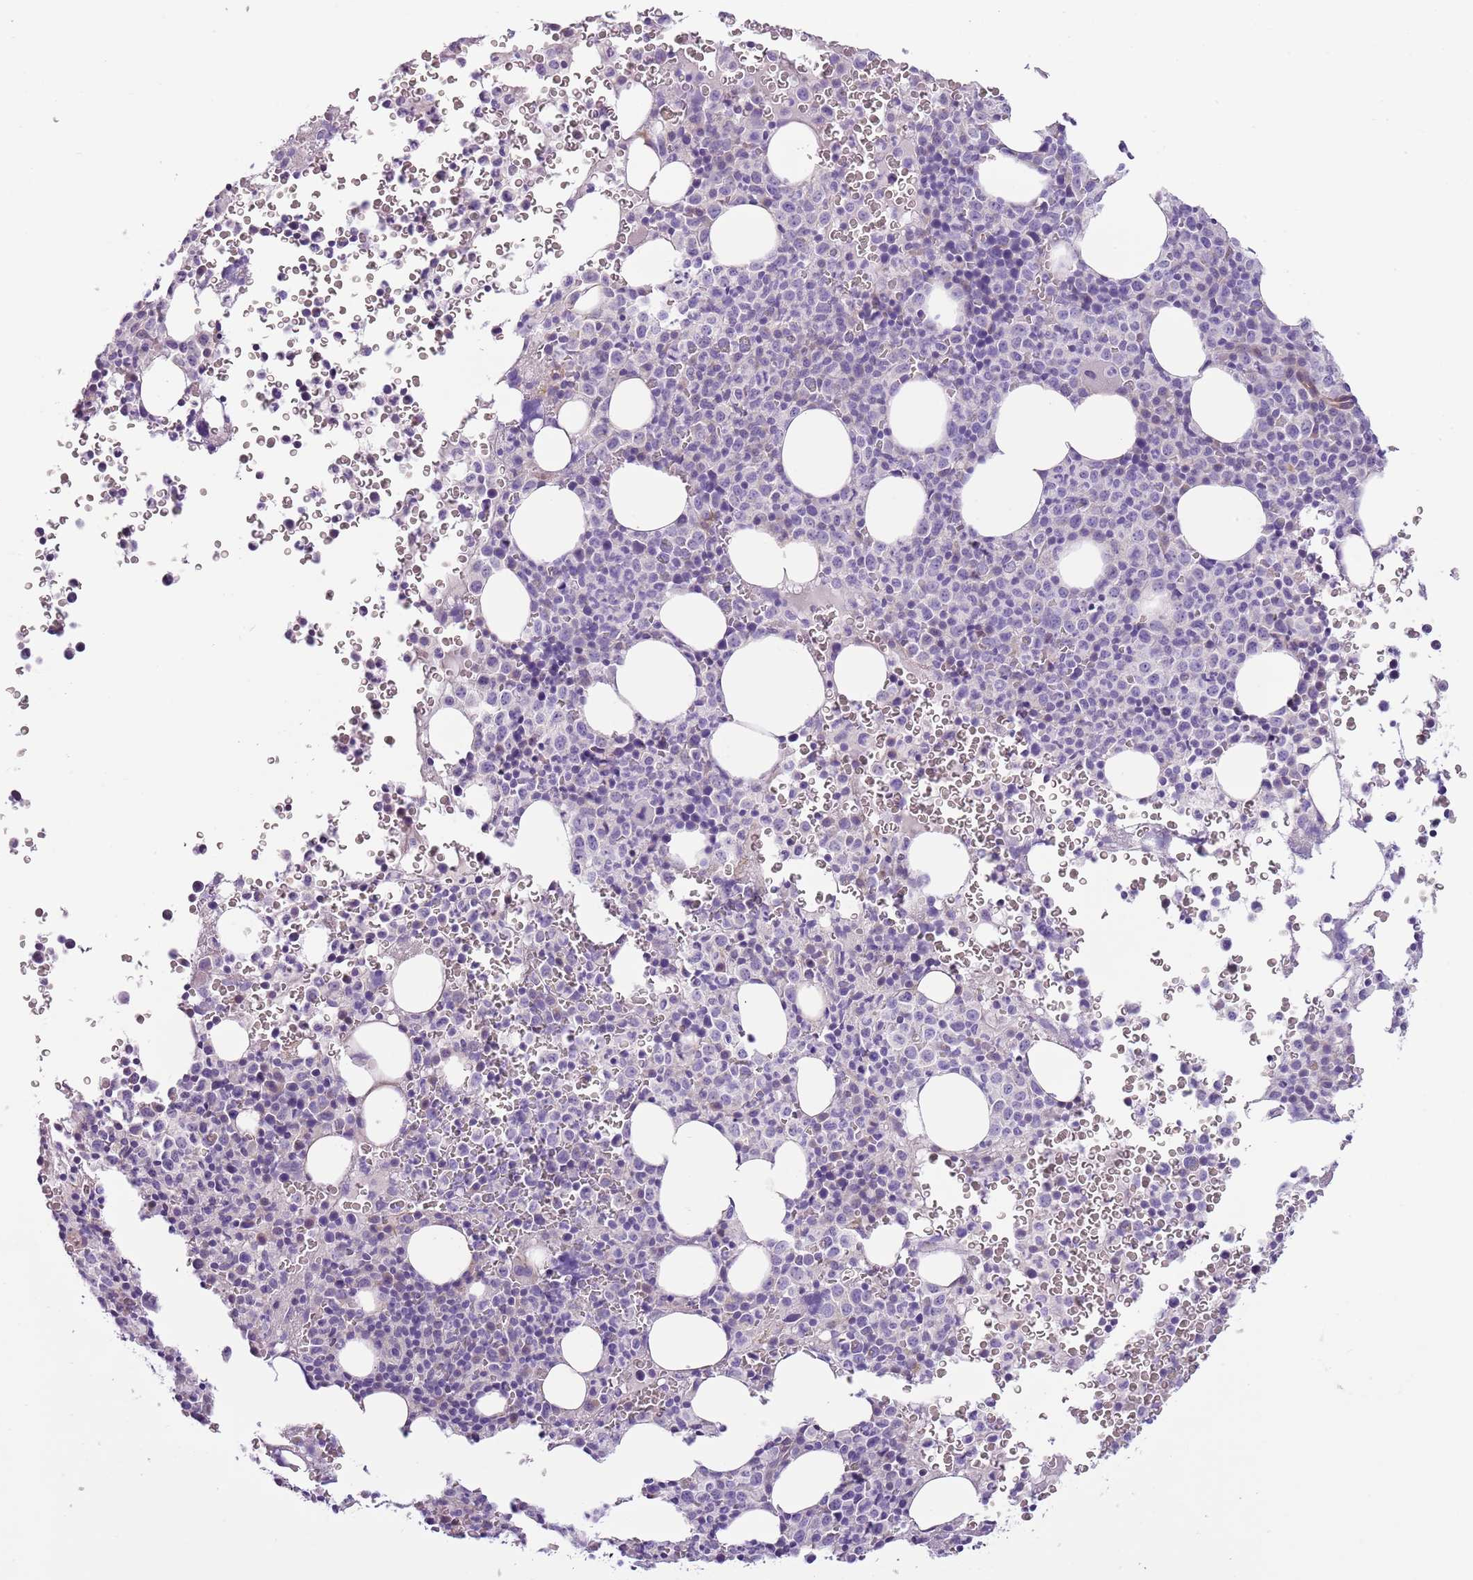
{"staining": {"intensity": "negative", "quantity": "none", "location": "none"}, "tissue": "bone marrow", "cell_type": "Hematopoietic cells", "image_type": "normal", "snomed": [{"axis": "morphology", "description": "Normal tissue, NOS"}, {"axis": "topography", "description": "Bone marrow"}], "caption": "This is a photomicrograph of IHC staining of unremarkable bone marrow, which shows no expression in hematopoietic cells. (DAB (3,3'-diaminobenzidine) immunohistochemistry visualized using brightfield microscopy, high magnification).", "gene": "MRO", "patient": {"sex": "female", "age": 54}}